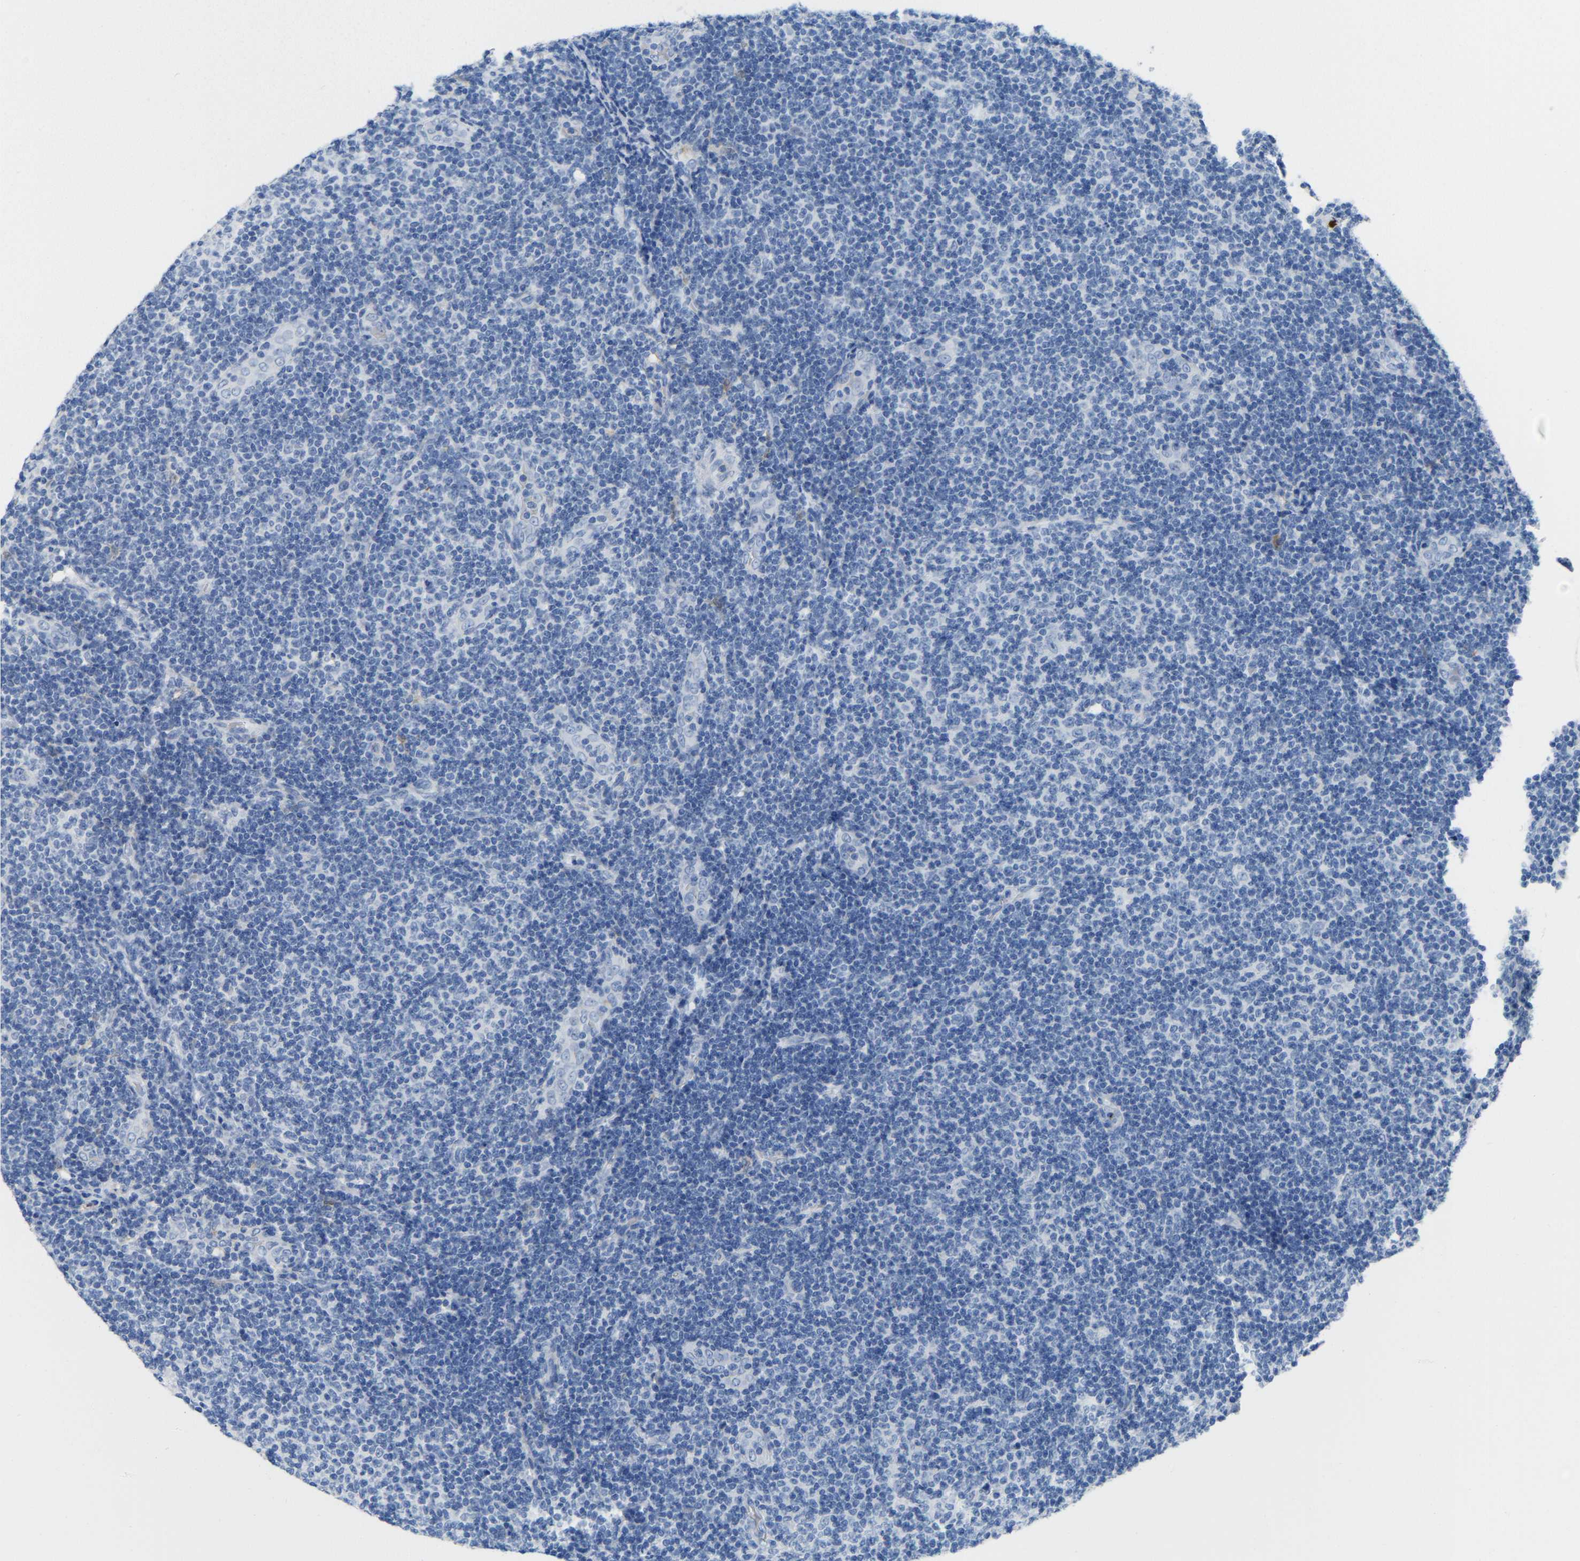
{"staining": {"intensity": "negative", "quantity": "none", "location": "none"}, "tissue": "lymphoma", "cell_type": "Tumor cells", "image_type": "cancer", "snomed": [{"axis": "morphology", "description": "Malignant lymphoma, non-Hodgkin's type, Low grade"}, {"axis": "topography", "description": "Lymph node"}], "caption": "The image exhibits no significant expression in tumor cells of lymphoma.", "gene": "ULBP2", "patient": {"sex": "male", "age": 83}}